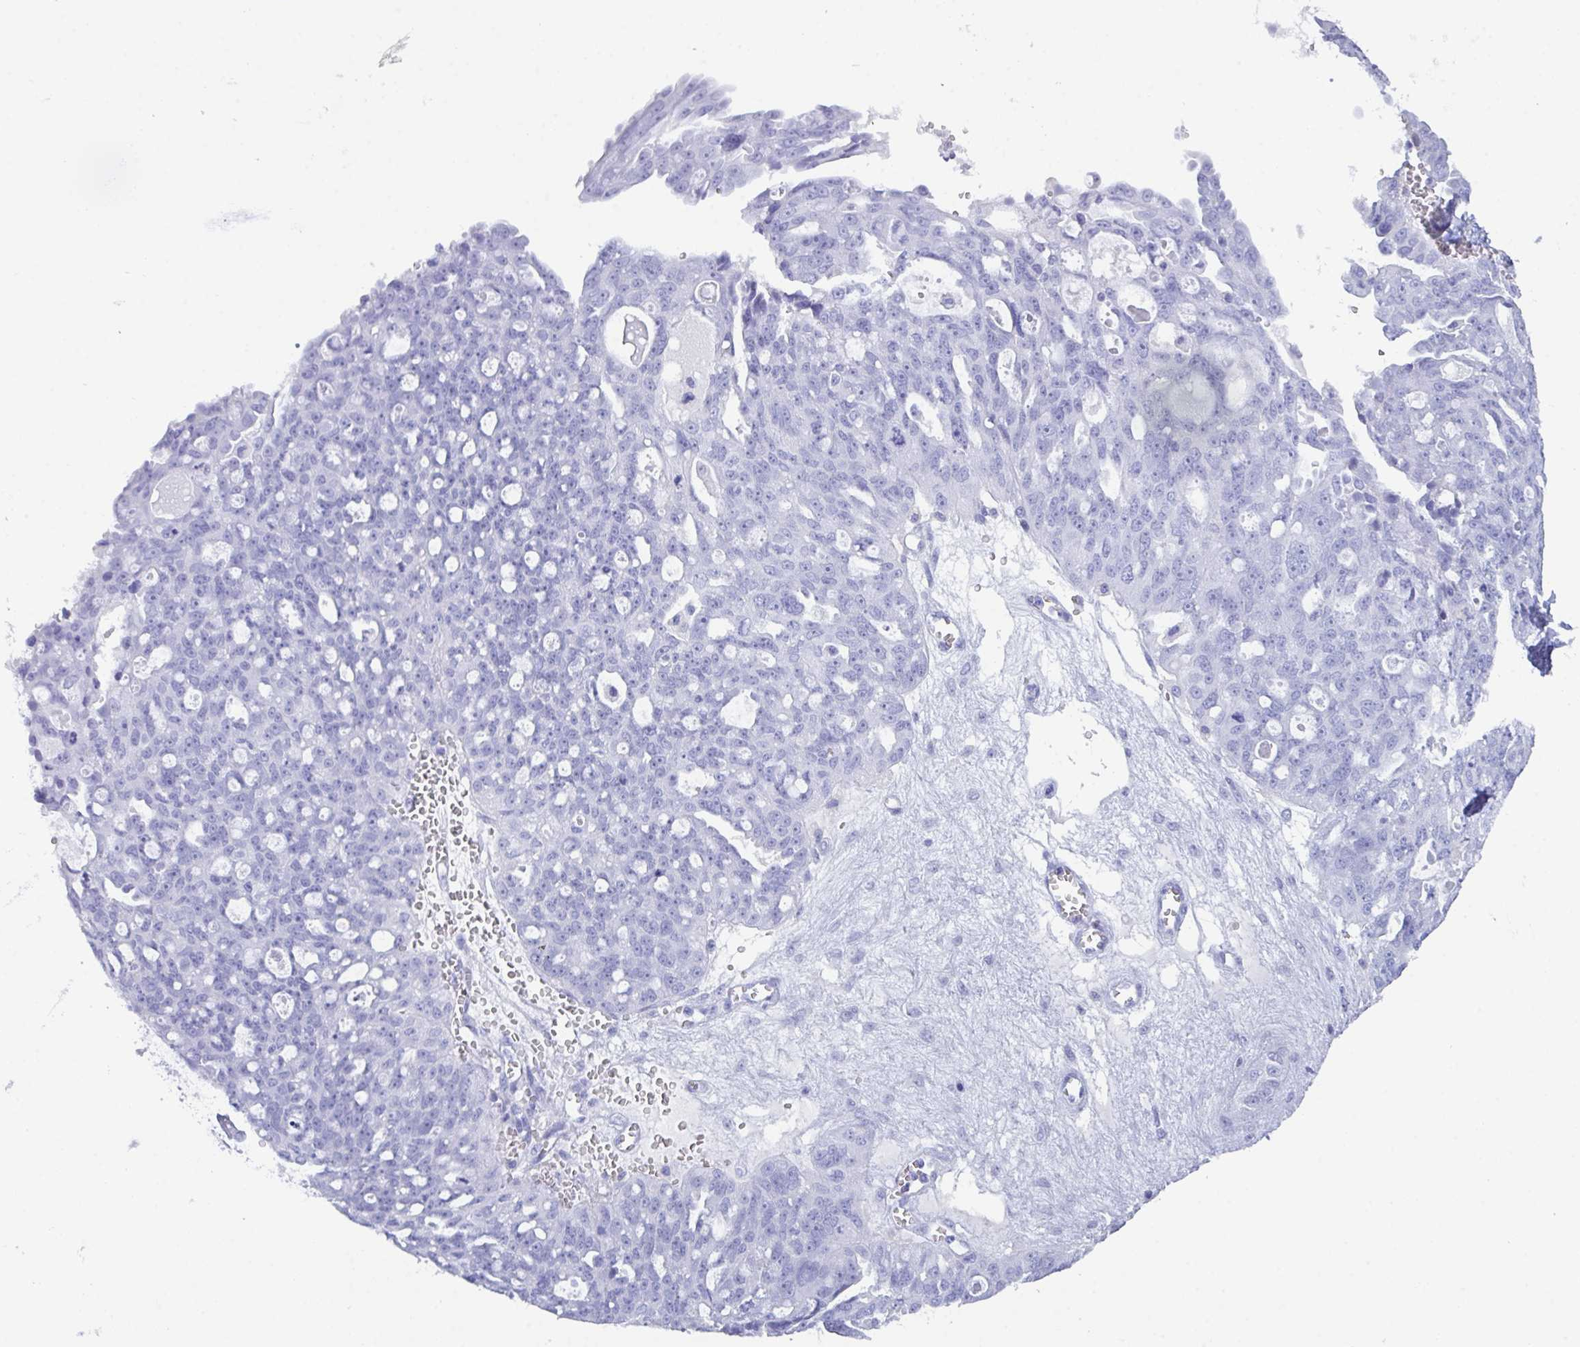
{"staining": {"intensity": "negative", "quantity": "none", "location": "none"}, "tissue": "ovarian cancer", "cell_type": "Tumor cells", "image_type": "cancer", "snomed": [{"axis": "morphology", "description": "Carcinoma, endometroid"}, {"axis": "topography", "description": "Ovary"}], "caption": "A high-resolution histopathology image shows immunohistochemistry (IHC) staining of ovarian cancer (endometroid carcinoma), which demonstrates no significant positivity in tumor cells. (Brightfield microscopy of DAB IHC at high magnification).", "gene": "ZNF850", "patient": {"sex": "female", "age": 70}}